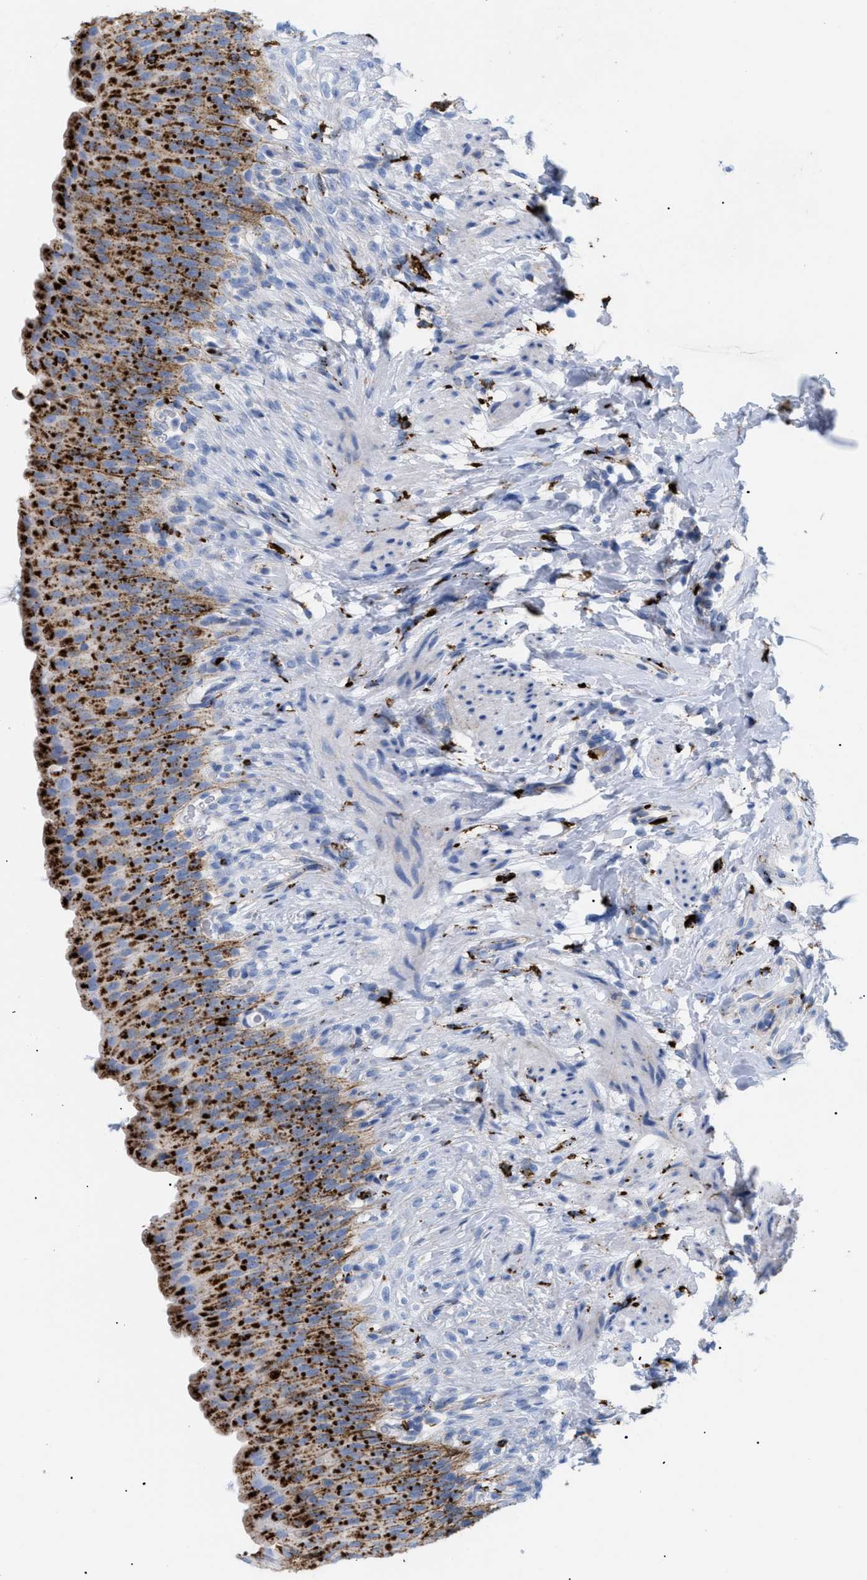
{"staining": {"intensity": "strong", "quantity": ">75%", "location": "cytoplasmic/membranous"}, "tissue": "urinary bladder", "cell_type": "Urothelial cells", "image_type": "normal", "snomed": [{"axis": "morphology", "description": "Normal tissue, NOS"}, {"axis": "topography", "description": "Urinary bladder"}], "caption": "High-magnification brightfield microscopy of unremarkable urinary bladder stained with DAB (3,3'-diaminobenzidine) (brown) and counterstained with hematoxylin (blue). urothelial cells exhibit strong cytoplasmic/membranous expression is identified in about>75% of cells. Ihc stains the protein of interest in brown and the nuclei are stained blue.", "gene": "DRAM2", "patient": {"sex": "female", "age": 79}}